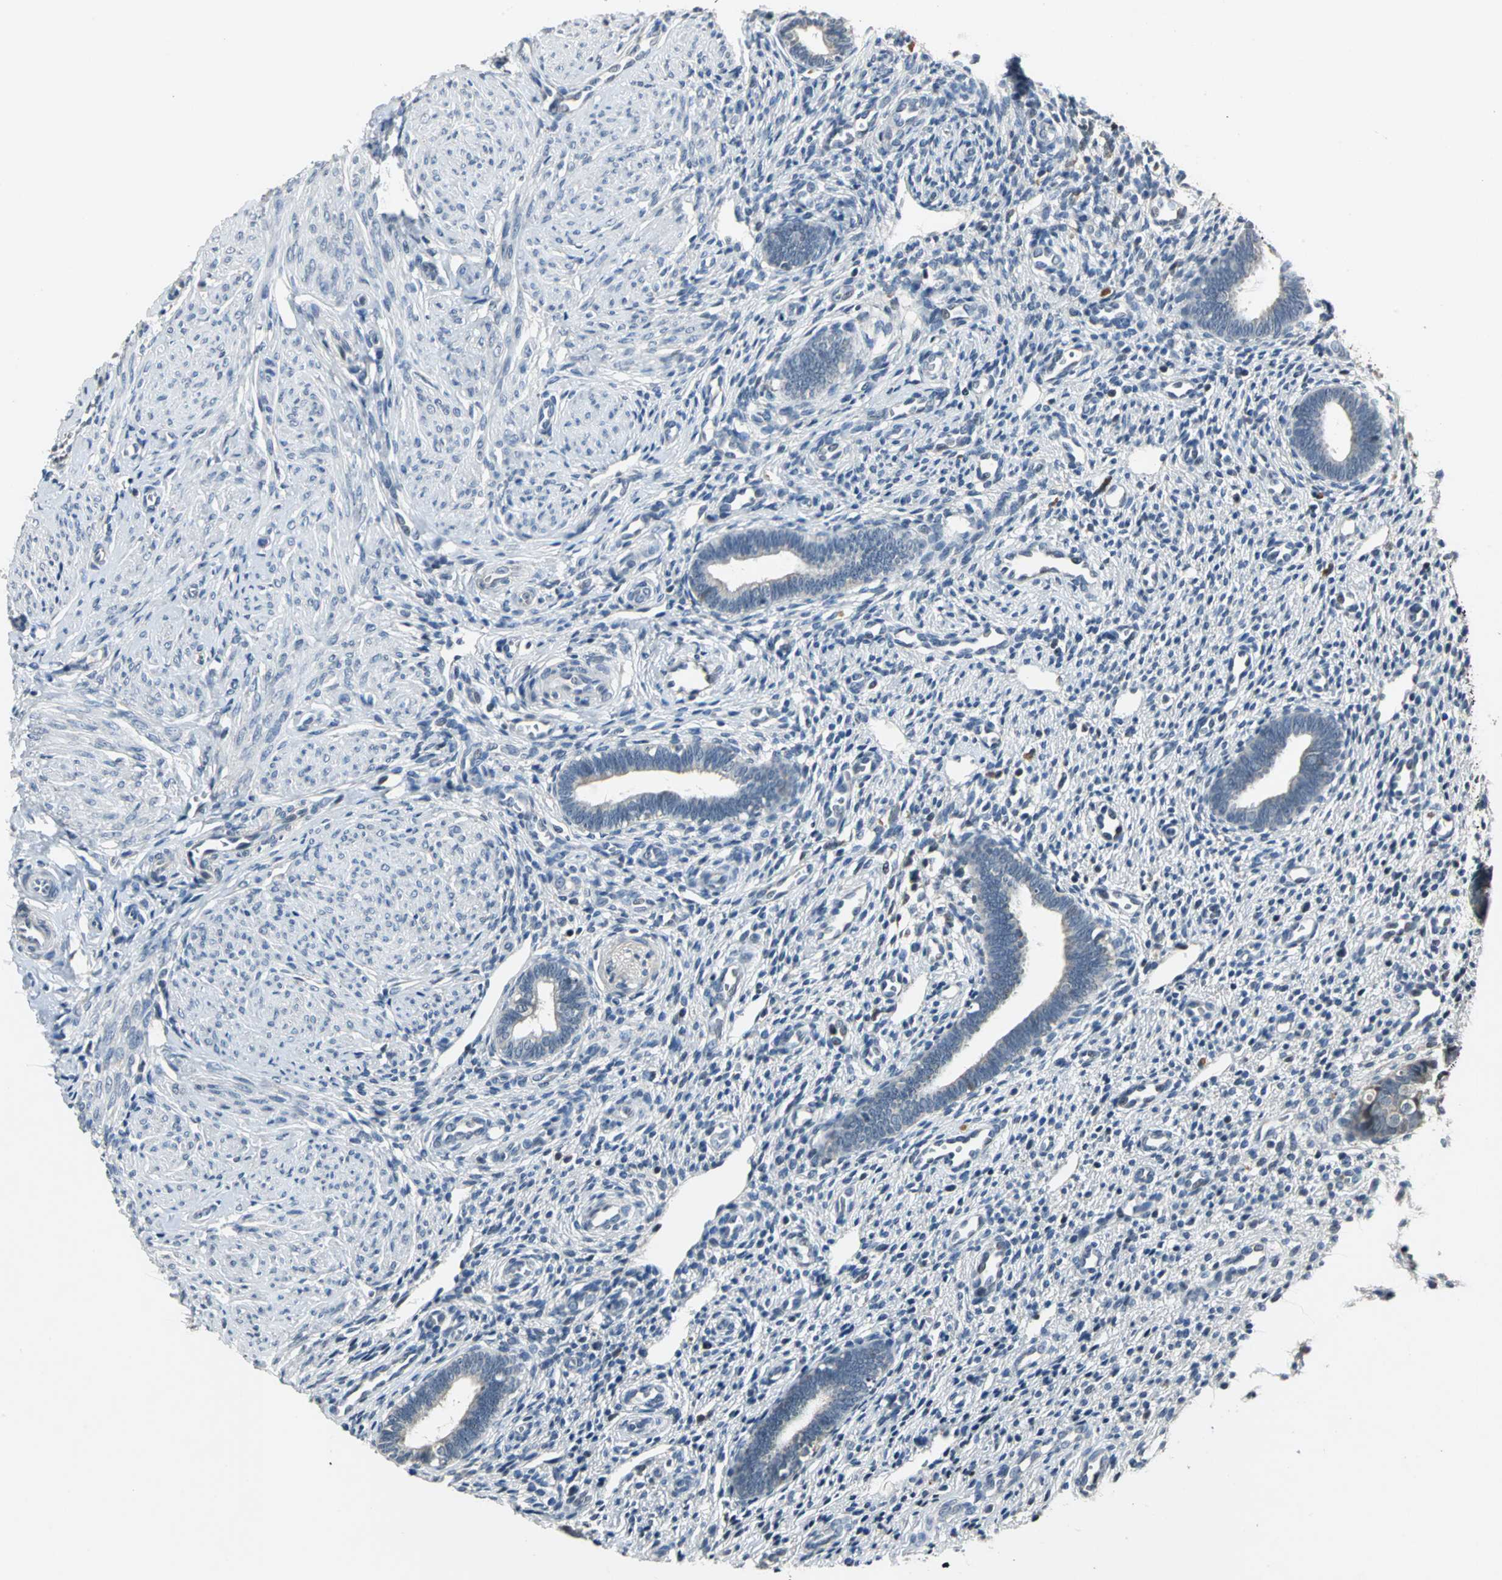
{"staining": {"intensity": "negative", "quantity": "none", "location": "none"}, "tissue": "endometrium", "cell_type": "Cells in endometrial stroma", "image_type": "normal", "snomed": [{"axis": "morphology", "description": "Normal tissue, NOS"}, {"axis": "topography", "description": "Endometrium"}], "caption": "Immunohistochemistry (IHC) histopathology image of benign human endometrium stained for a protein (brown), which reveals no expression in cells in endometrial stroma.", "gene": "JADE3", "patient": {"sex": "female", "age": 27}}